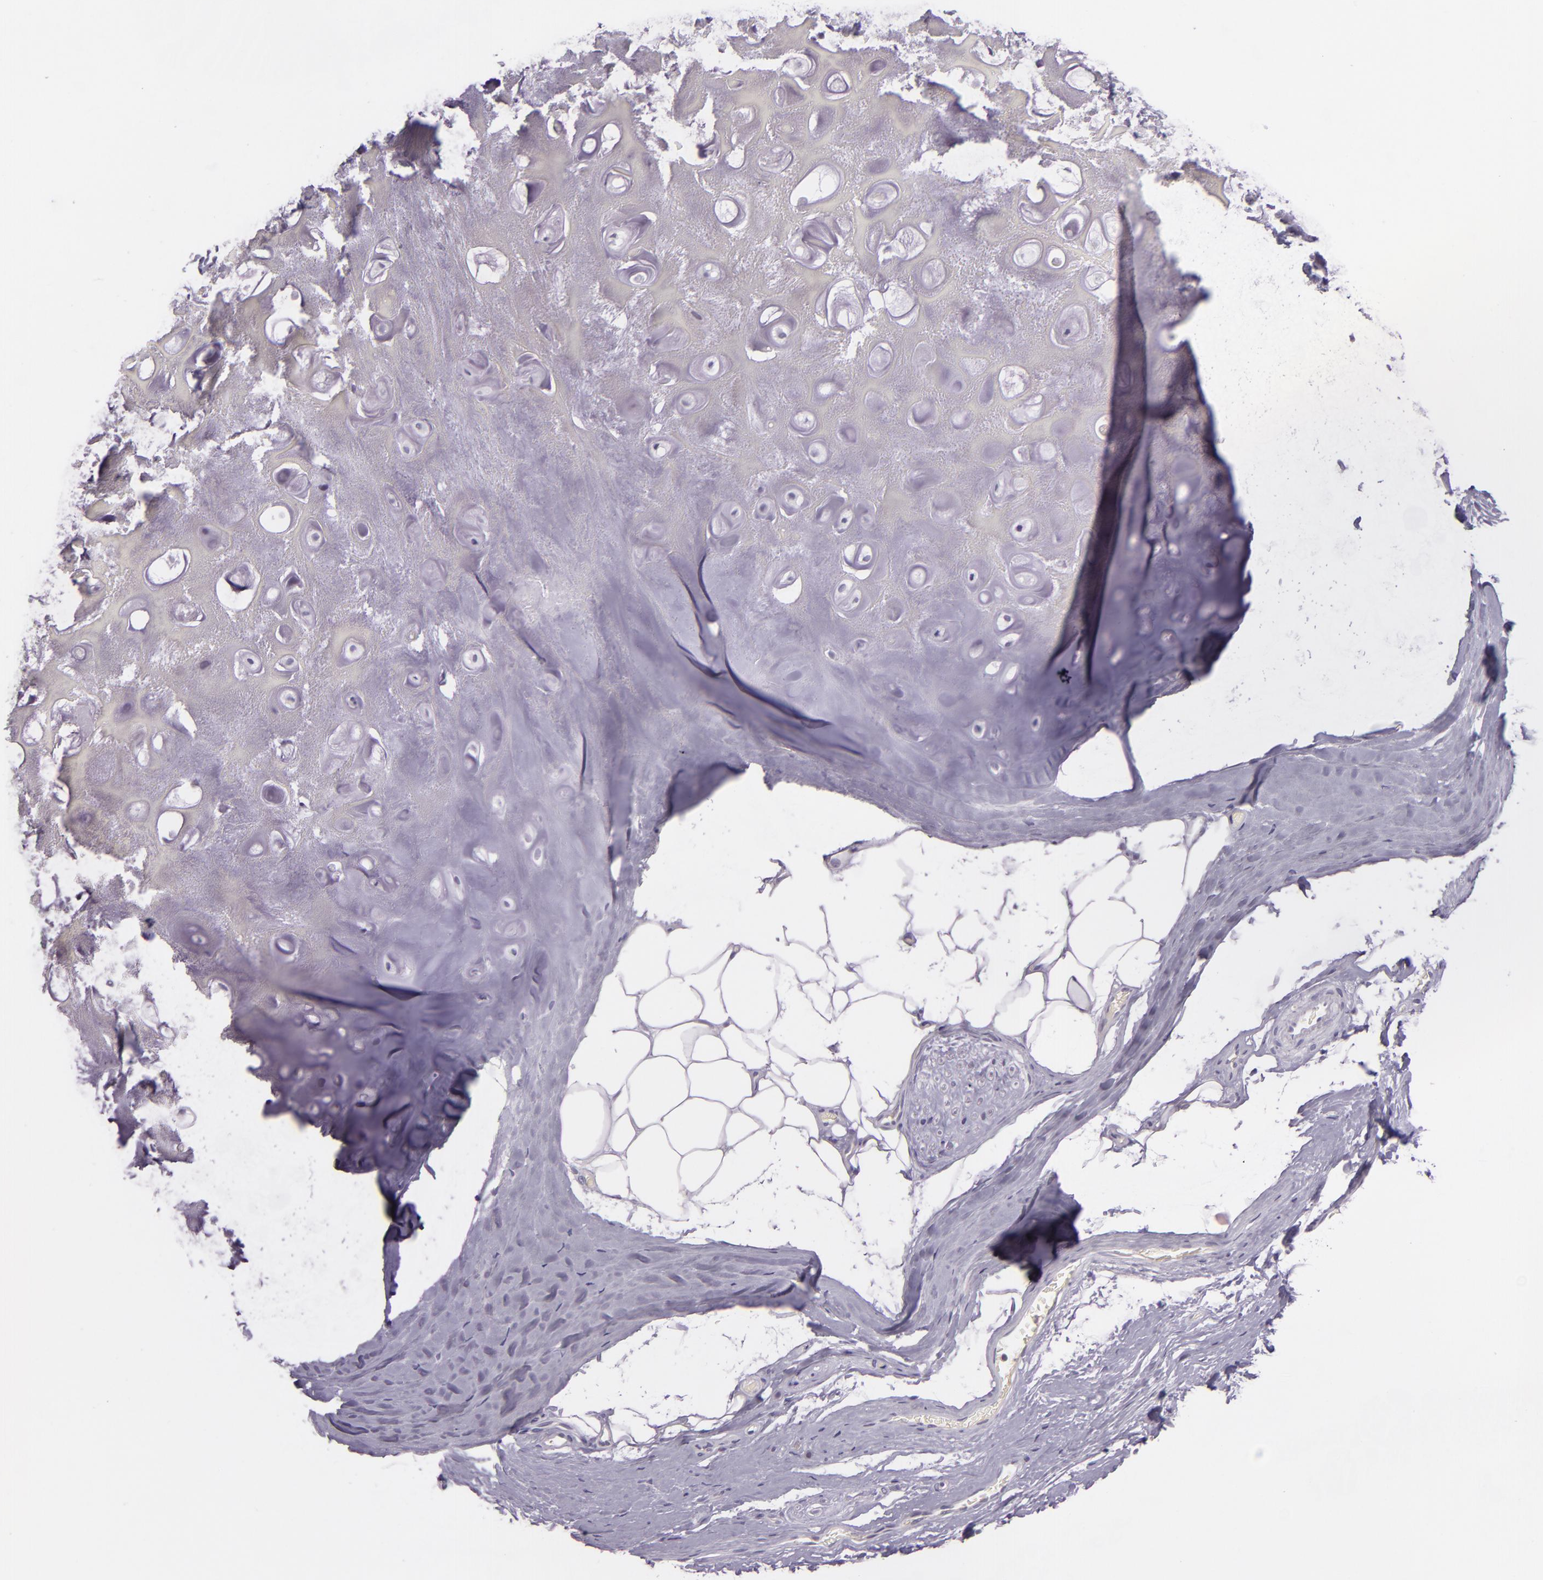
{"staining": {"intensity": "weak", "quantity": "<25%", "location": "cytoplasmic/membranous"}, "tissue": "nasopharynx", "cell_type": "Respiratory epithelial cells", "image_type": "normal", "snomed": [{"axis": "morphology", "description": "Normal tissue, NOS"}, {"axis": "topography", "description": "Nasopharynx"}], "caption": "Human nasopharynx stained for a protein using immunohistochemistry exhibits no positivity in respiratory epithelial cells.", "gene": "CHEK2", "patient": {"sex": "male", "age": 56}}